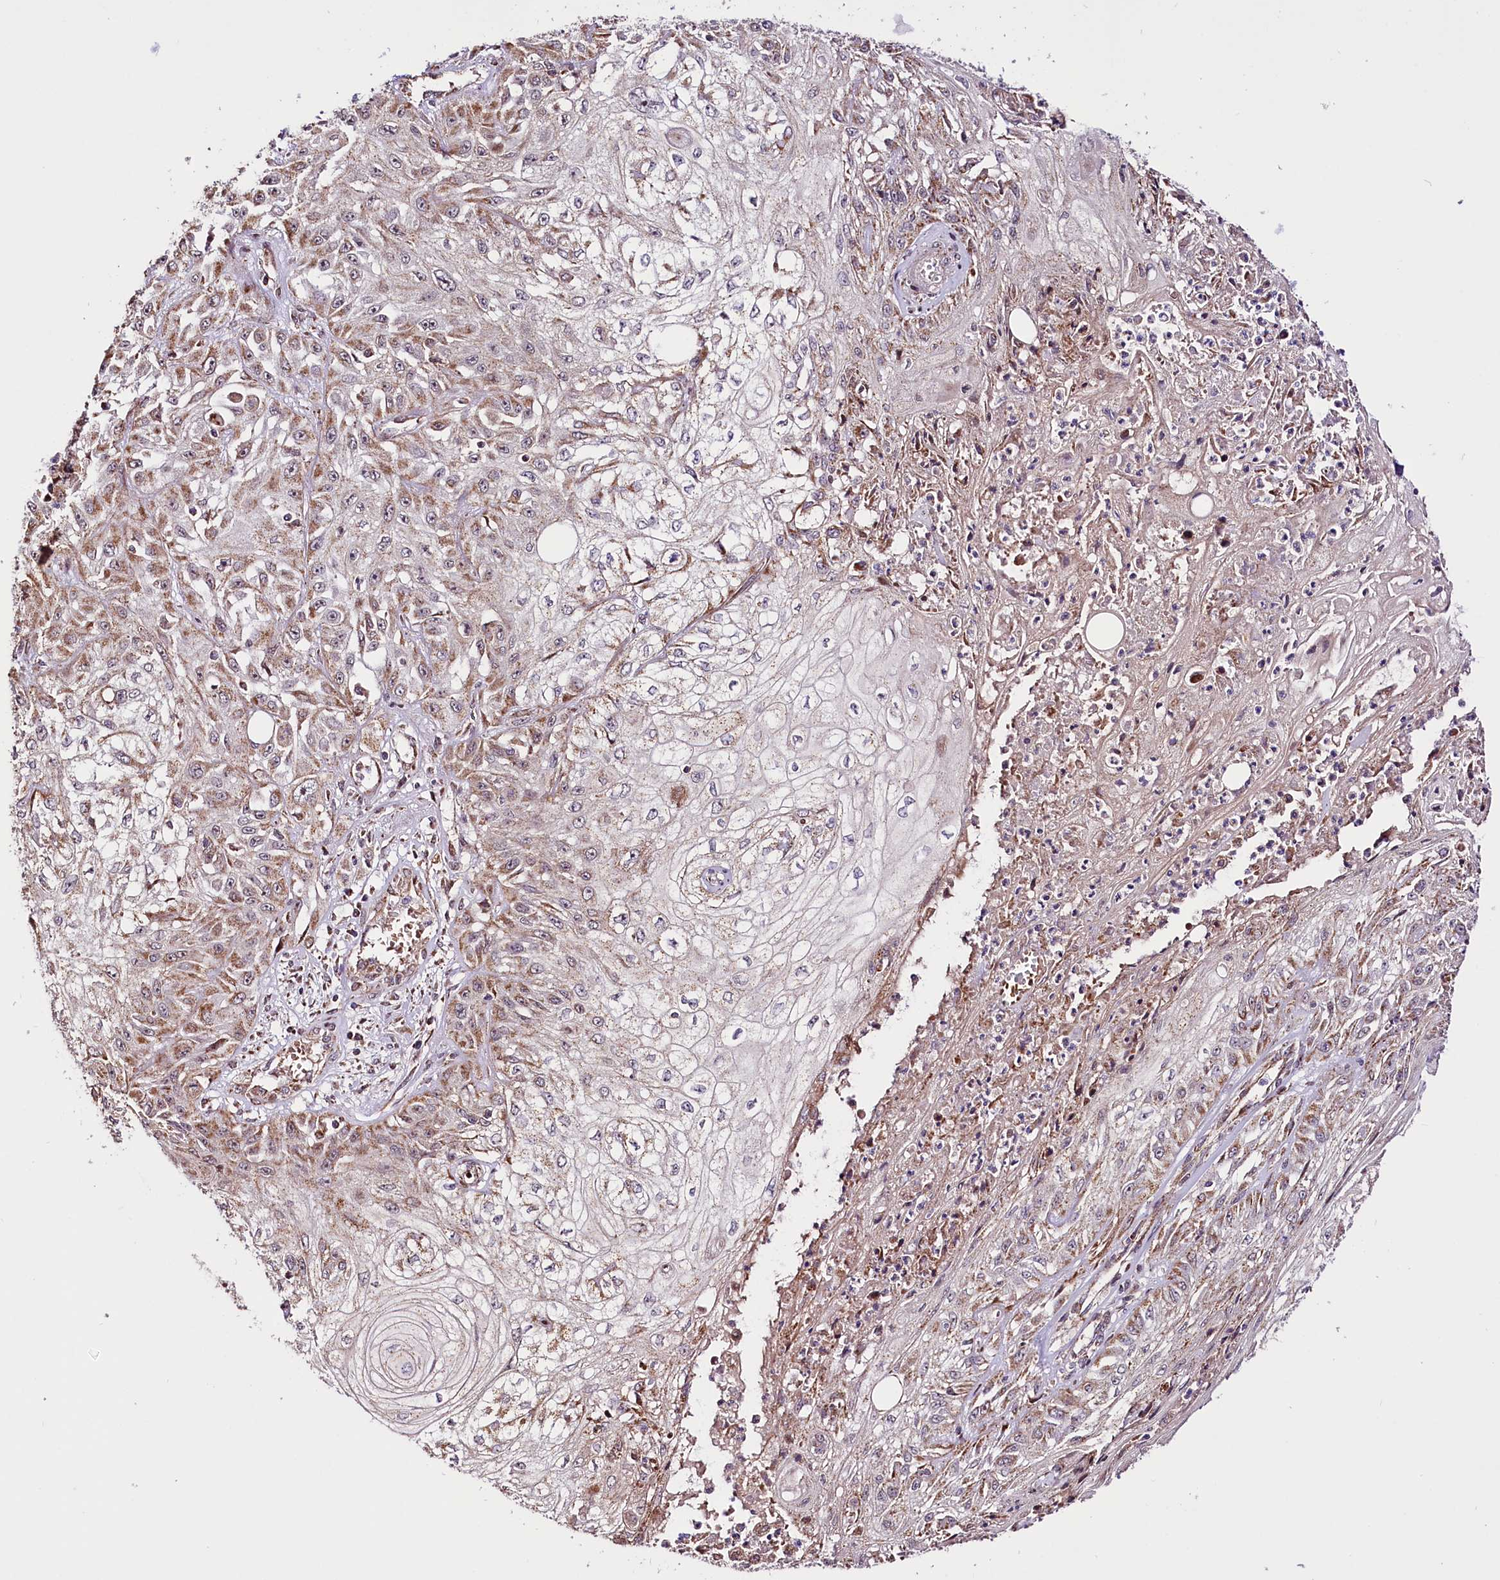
{"staining": {"intensity": "weak", "quantity": ">75%", "location": "cytoplasmic/membranous"}, "tissue": "skin cancer", "cell_type": "Tumor cells", "image_type": "cancer", "snomed": [{"axis": "morphology", "description": "Squamous cell carcinoma, NOS"}, {"axis": "morphology", "description": "Squamous cell carcinoma, metastatic, NOS"}, {"axis": "topography", "description": "Skin"}, {"axis": "topography", "description": "Lymph node"}], "caption": "Weak cytoplasmic/membranous positivity for a protein is seen in approximately >75% of tumor cells of skin cancer (squamous cell carcinoma) using immunohistochemistry.", "gene": "ST7", "patient": {"sex": "male", "age": 75}}